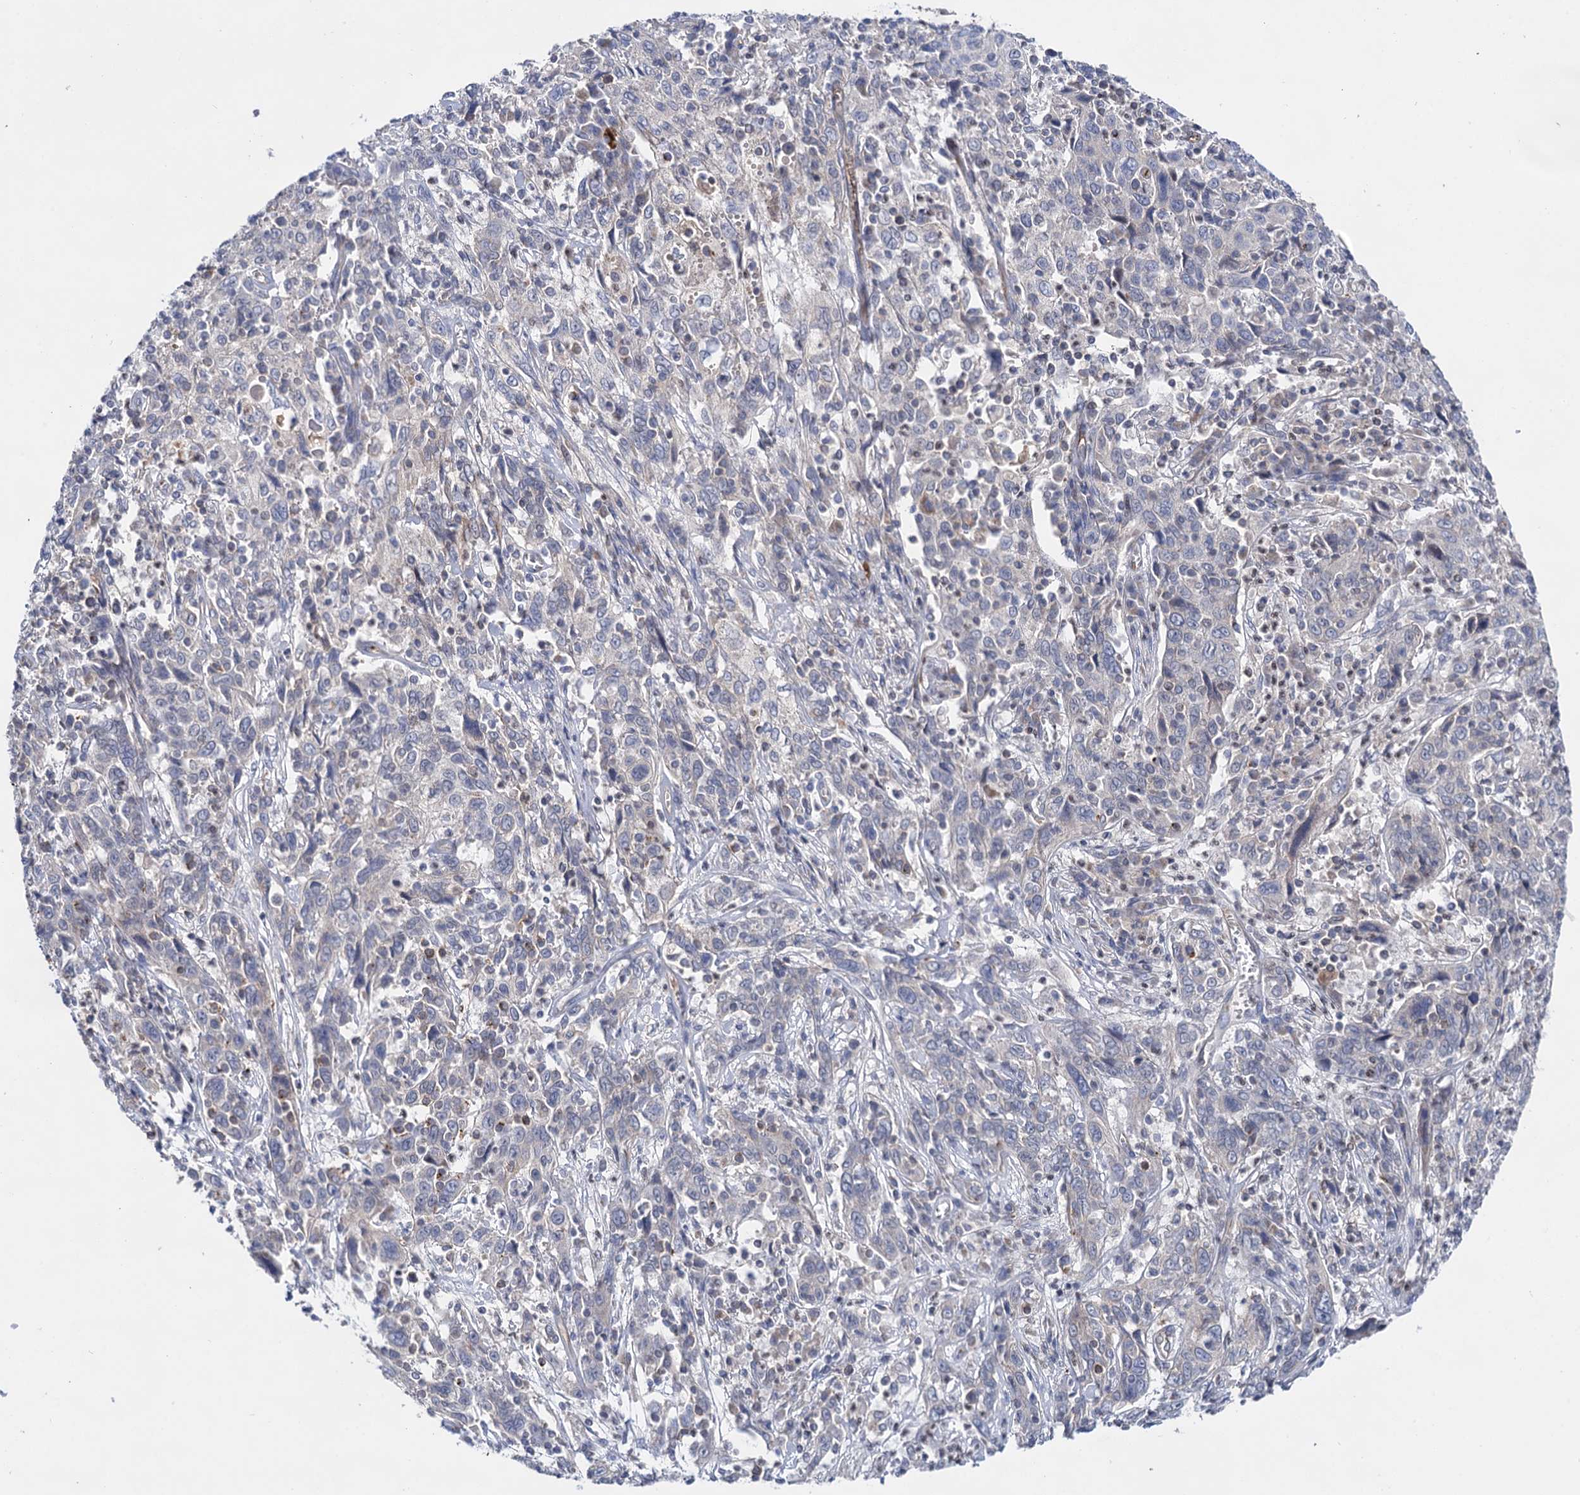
{"staining": {"intensity": "negative", "quantity": "none", "location": "none"}, "tissue": "cervical cancer", "cell_type": "Tumor cells", "image_type": "cancer", "snomed": [{"axis": "morphology", "description": "Squamous cell carcinoma, NOS"}, {"axis": "topography", "description": "Cervix"}], "caption": "High power microscopy histopathology image of an immunohistochemistry histopathology image of cervical cancer, revealing no significant expression in tumor cells.", "gene": "ABLIM1", "patient": {"sex": "female", "age": 46}}